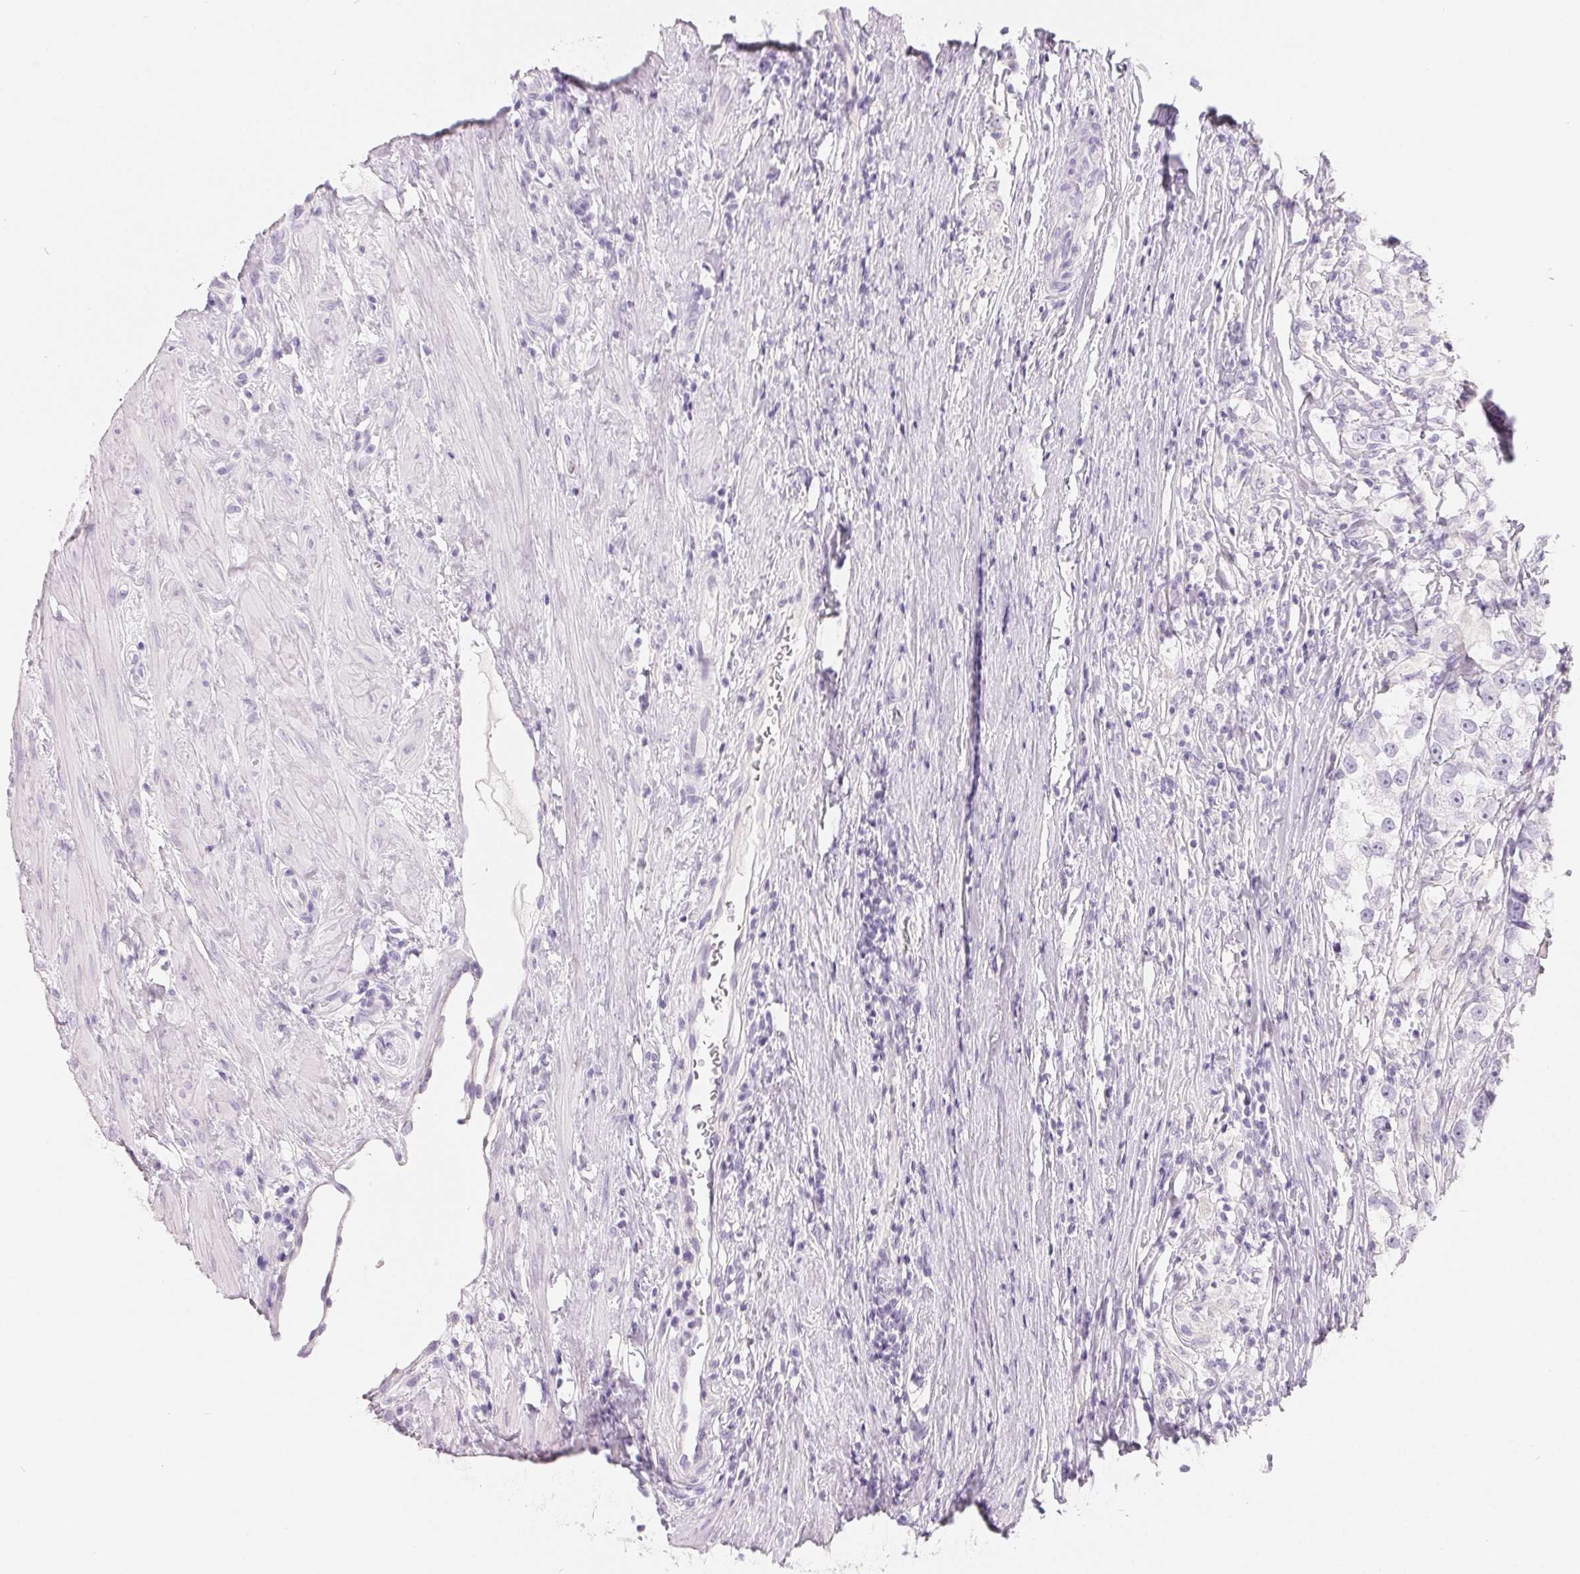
{"staining": {"intensity": "negative", "quantity": "none", "location": "none"}, "tissue": "testis cancer", "cell_type": "Tumor cells", "image_type": "cancer", "snomed": [{"axis": "morphology", "description": "Seminoma, NOS"}, {"axis": "topography", "description": "Testis"}], "caption": "Tumor cells show no significant protein expression in seminoma (testis).", "gene": "SPACA5B", "patient": {"sex": "male", "age": 46}}